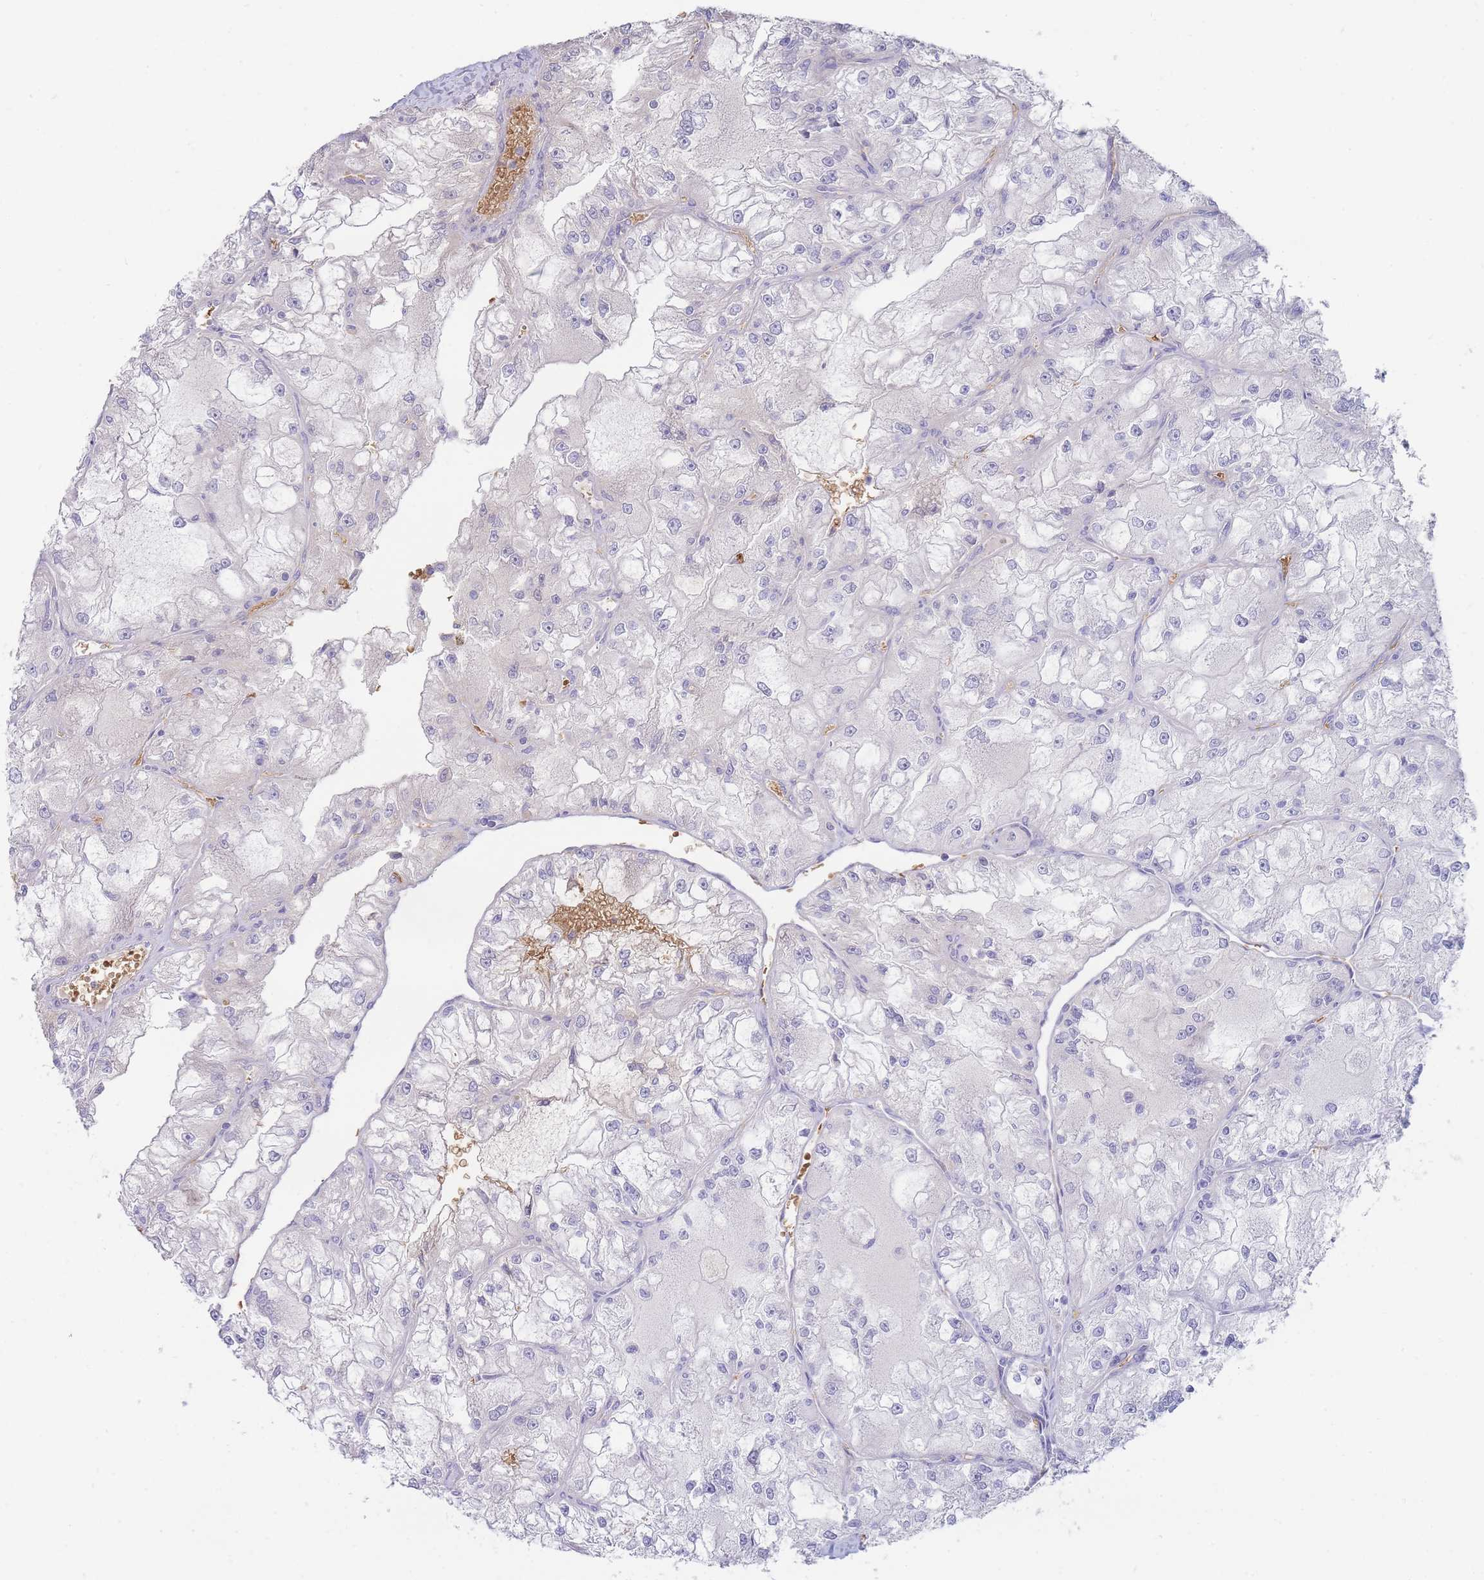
{"staining": {"intensity": "negative", "quantity": "none", "location": "none"}, "tissue": "renal cancer", "cell_type": "Tumor cells", "image_type": "cancer", "snomed": [{"axis": "morphology", "description": "Adenocarcinoma, NOS"}, {"axis": "topography", "description": "Kidney"}], "caption": "Tumor cells show no significant protein staining in renal cancer.", "gene": "HBG2", "patient": {"sex": "female", "age": 72}}